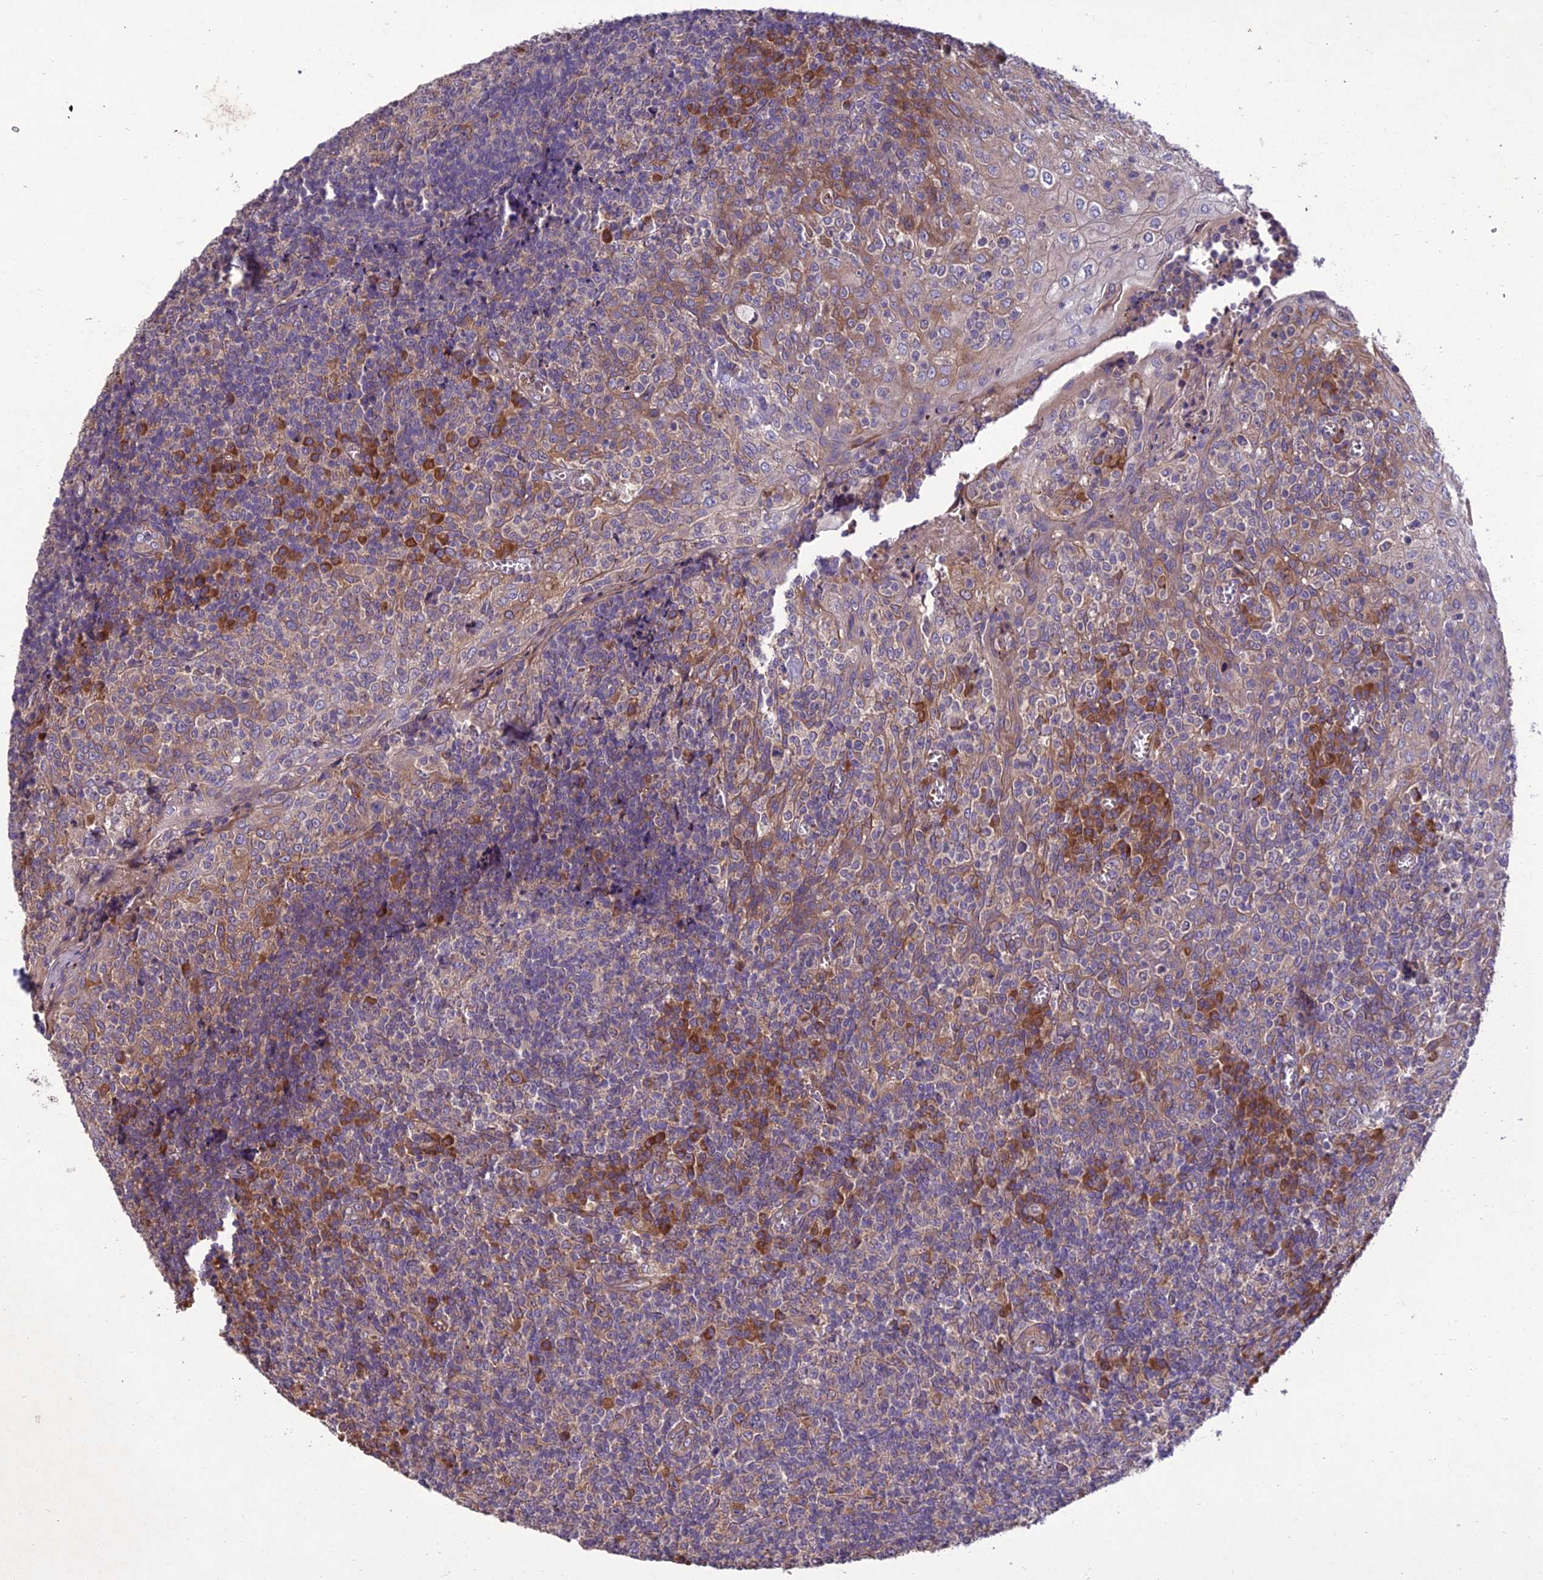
{"staining": {"intensity": "weak", "quantity": "<25%", "location": "cytoplasmic/membranous"}, "tissue": "tonsil", "cell_type": "Germinal center cells", "image_type": "normal", "snomed": [{"axis": "morphology", "description": "Normal tissue, NOS"}, {"axis": "topography", "description": "Tonsil"}], "caption": "Tonsil was stained to show a protein in brown. There is no significant positivity in germinal center cells. Nuclei are stained in blue.", "gene": "CENPL", "patient": {"sex": "female", "age": 19}}